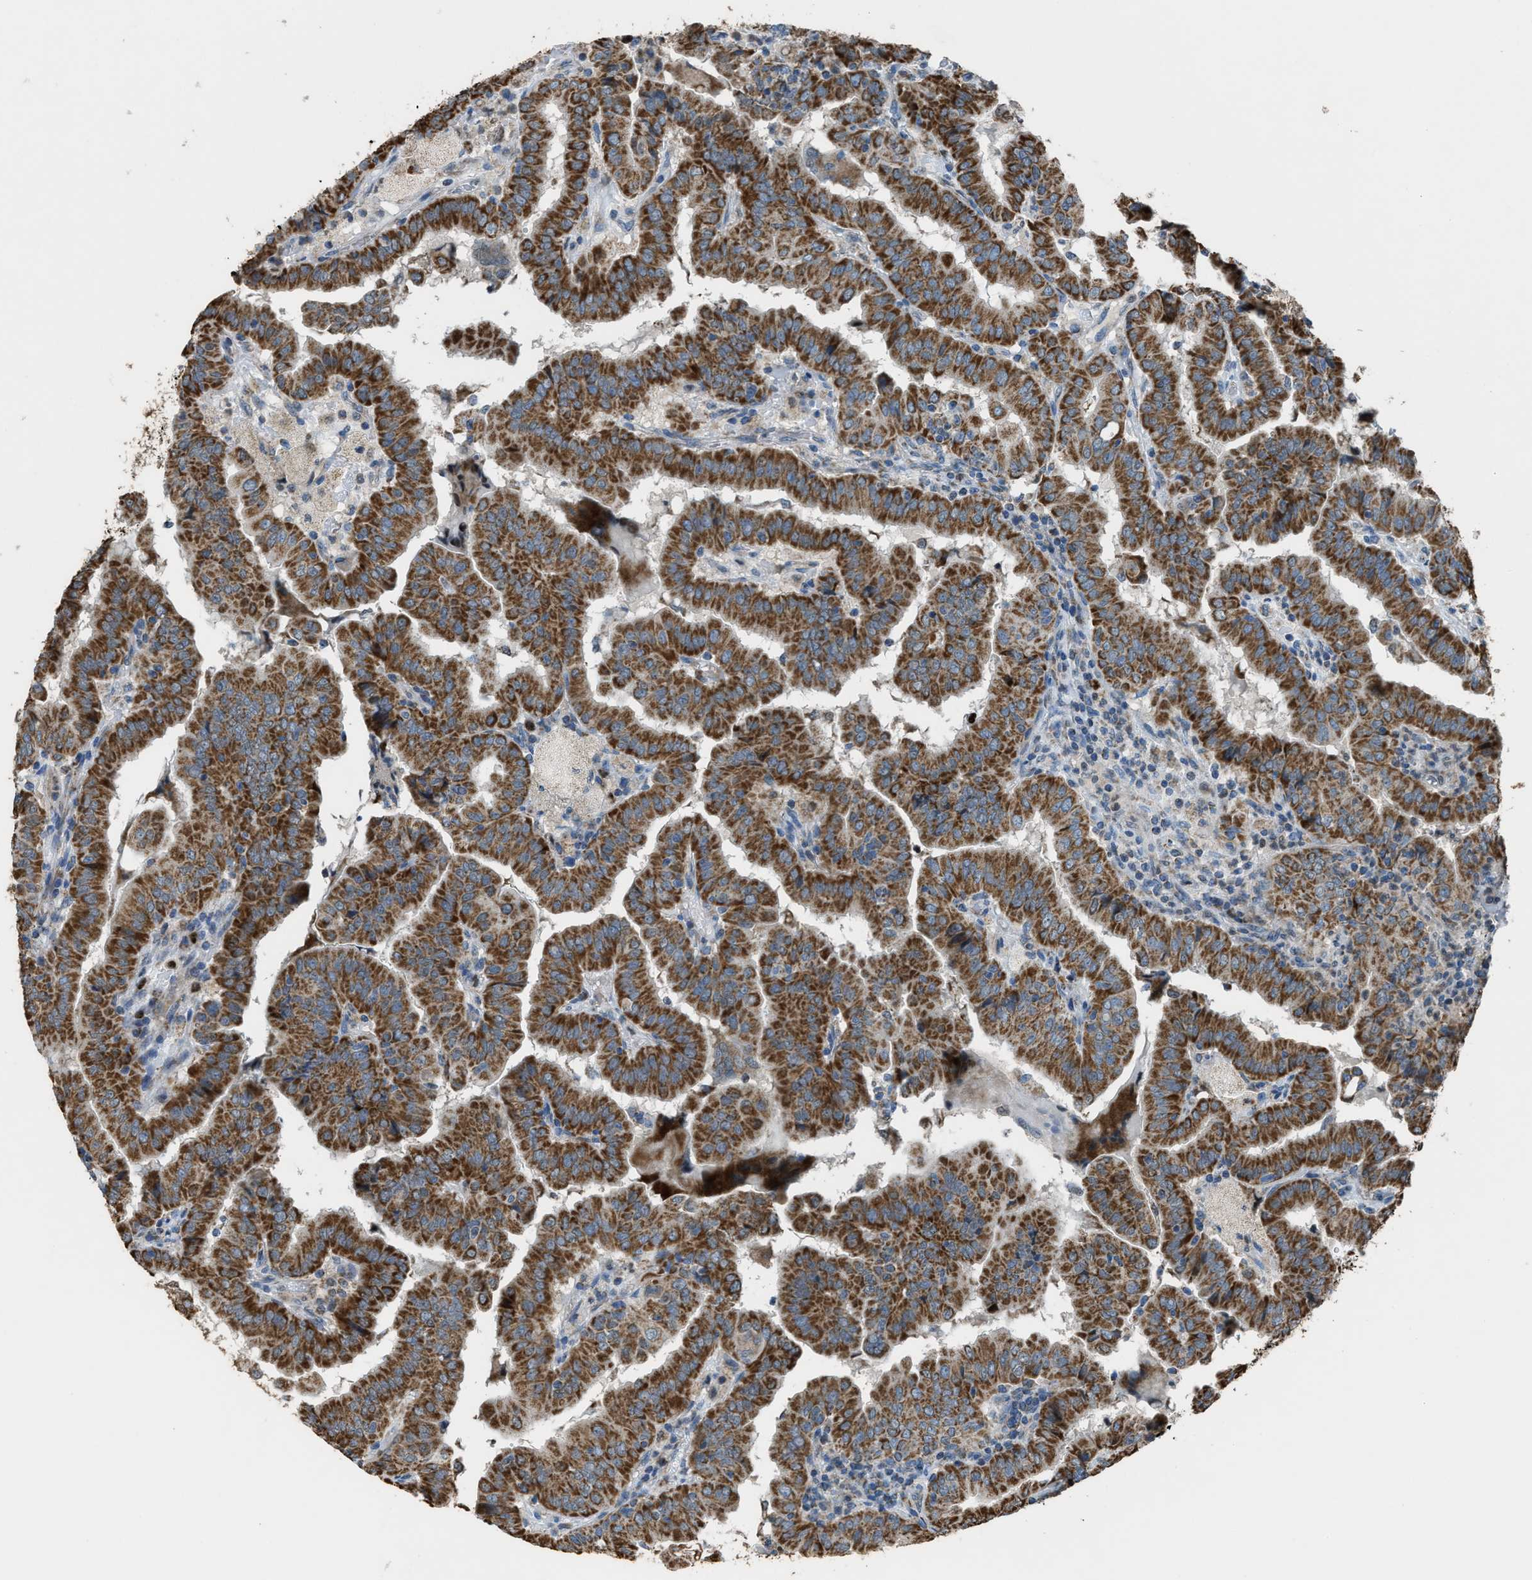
{"staining": {"intensity": "strong", "quantity": ">75%", "location": "cytoplasmic/membranous"}, "tissue": "thyroid cancer", "cell_type": "Tumor cells", "image_type": "cancer", "snomed": [{"axis": "morphology", "description": "Papillary adenocarcinoma, NOS"}, {"axis": "topography", "description": "Thyroid gland"}], "caption": "Tumor cells demonstrate strong cytoplasmic/membranous expression in about >75% of cells in thyroid cancer (papillary adenocarcinoma).", "gene": "SLC25A11", "patient": {"sex": "male", "age": 33}}